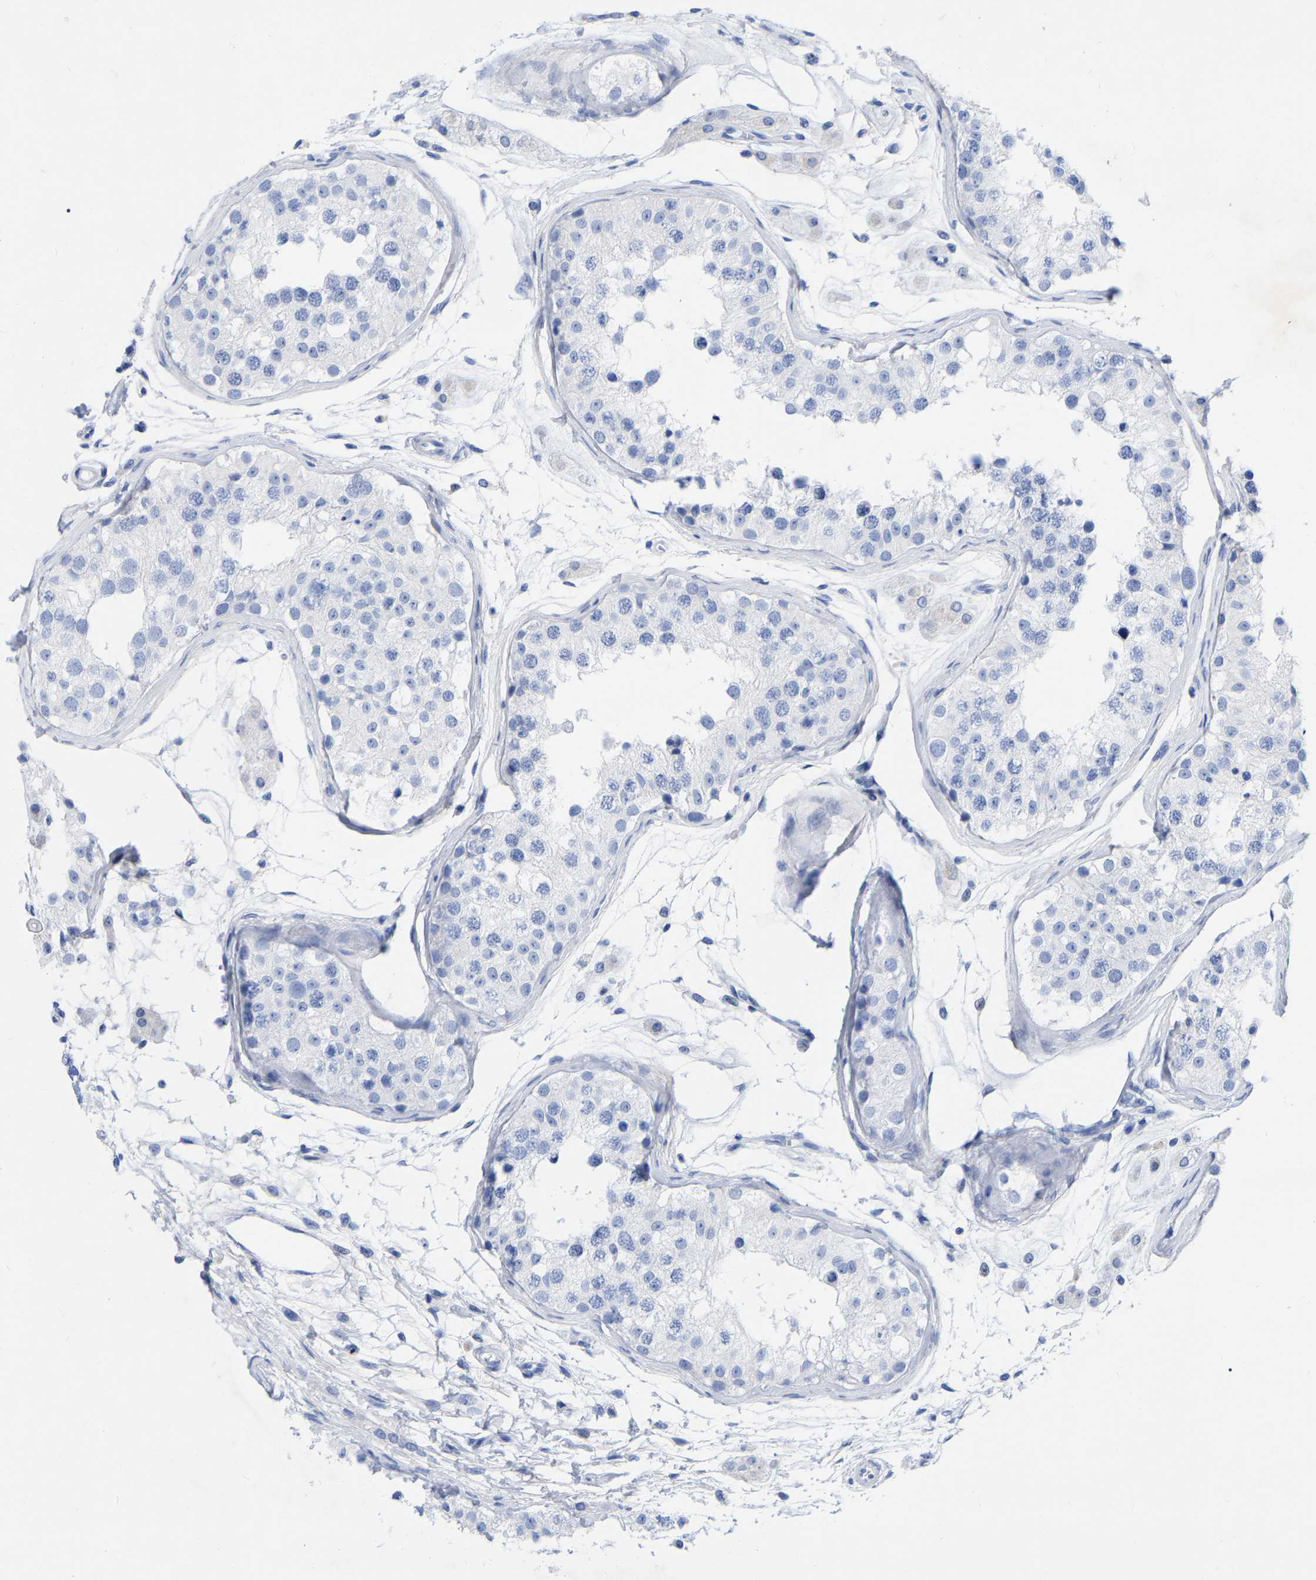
{"staining": {"intensity": "negative", "quantity": "none", "location": "none"}, "tissue": "testis", "cell_type": "Cells in seminiferous ducts", "image_type": "normal", "snomed": [{"axis": "morphology", "description": "Normal tissue, NOS"}, {"axis": "morphology", "description": "Adenocarcinoma, metastatic, NOS"}, {"axis": "topography", "description": "Testis"}], "caption": "Benign testis was stained to show a protein in brown. There is no significant staining in cells in seminiferous ducts.", "gene": "ZNF629", "patient": {"sex": "male", "age": 26}}